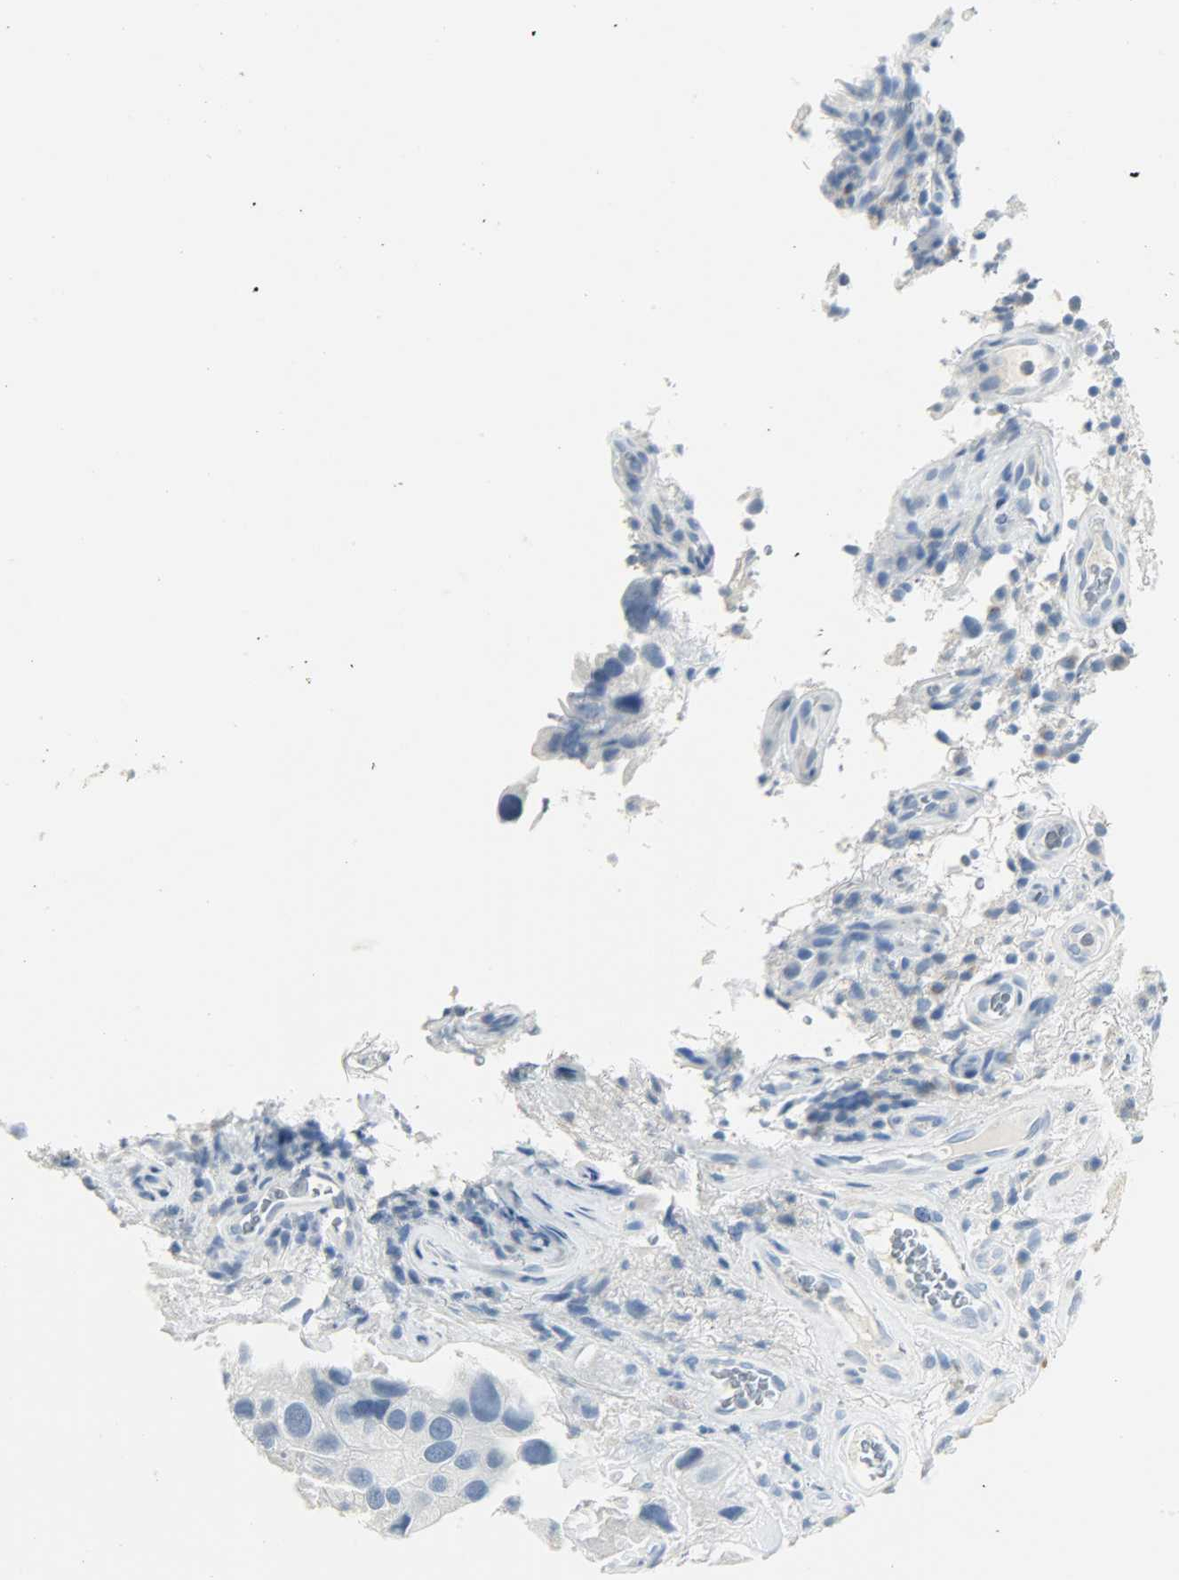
{"staining": {"intensity": "negative", "quantity": "none", "location": "none"}, "tissue": "urothelial cancer", "cell_type": "Tumor cells", "image_type": "cancer", "snomed": [{"axis": "morphology", "description": "Urothelial carcinoma, High grade"}, {"axis": "topography", "description": "Urinary bladder"}], "caption": "The histopathology image demonstrates no staining of tumor cells in urothelial cancer.", "gene": "PTPN6", "patient": {"sex": "female", "age": 64}}